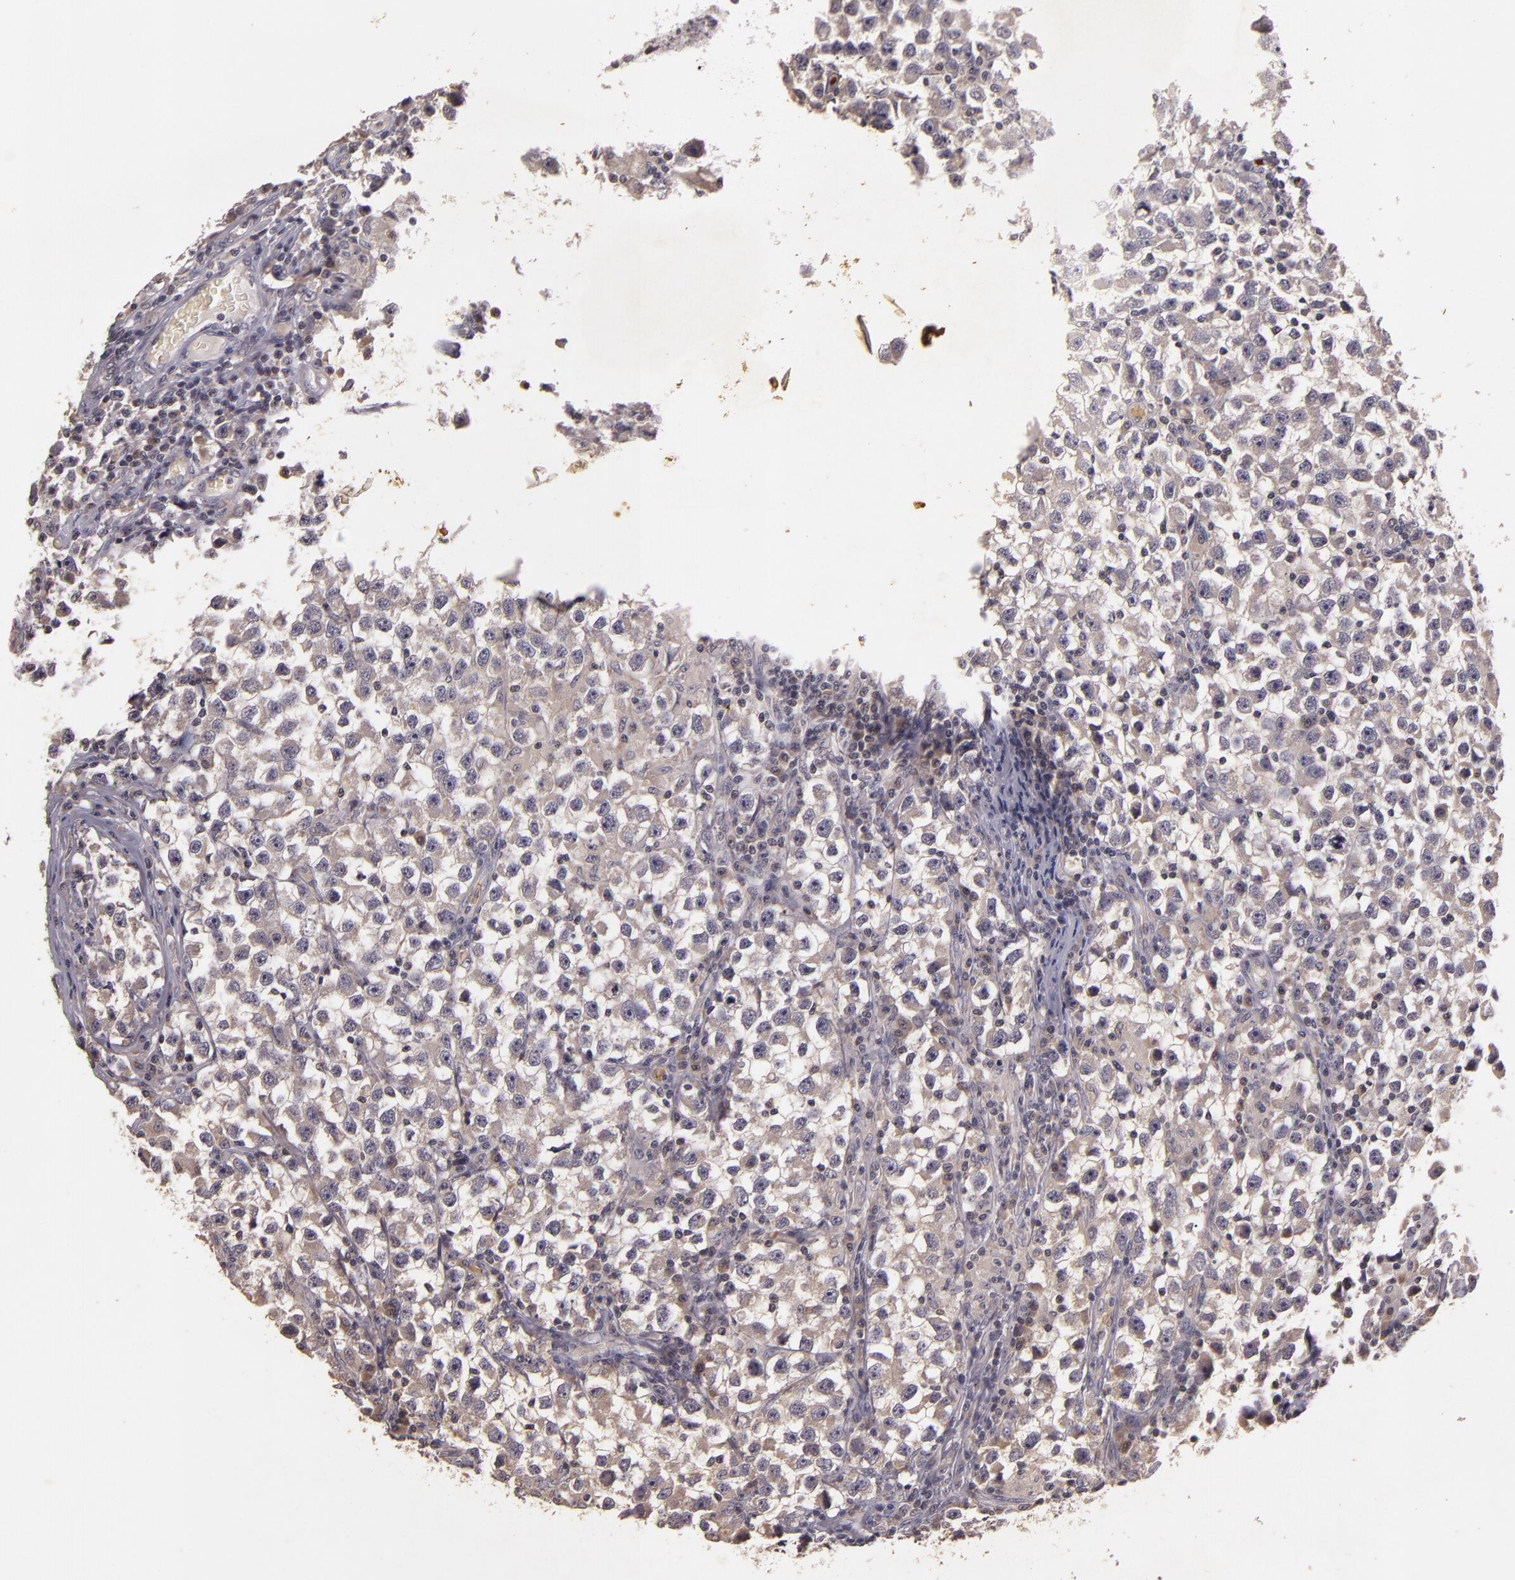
{"staining": {"intensity": "negative", "quantity": "none", "location": "none"}, "tissue": "testis cancer", "cell_type": "Tumor cells", "image_type": "cancer", "snomed": [{"axis": "morphology", "description": "Seminoma, NOS"}, {"axis": "topography", "description": "Testis"}], "caption": "A histopathology image of human testis seminoma is negative for staining in tumor cells. Nuclei are stained in blue.", "gene": "TFF1", "patient": {"sex": "male", "age": 33}}